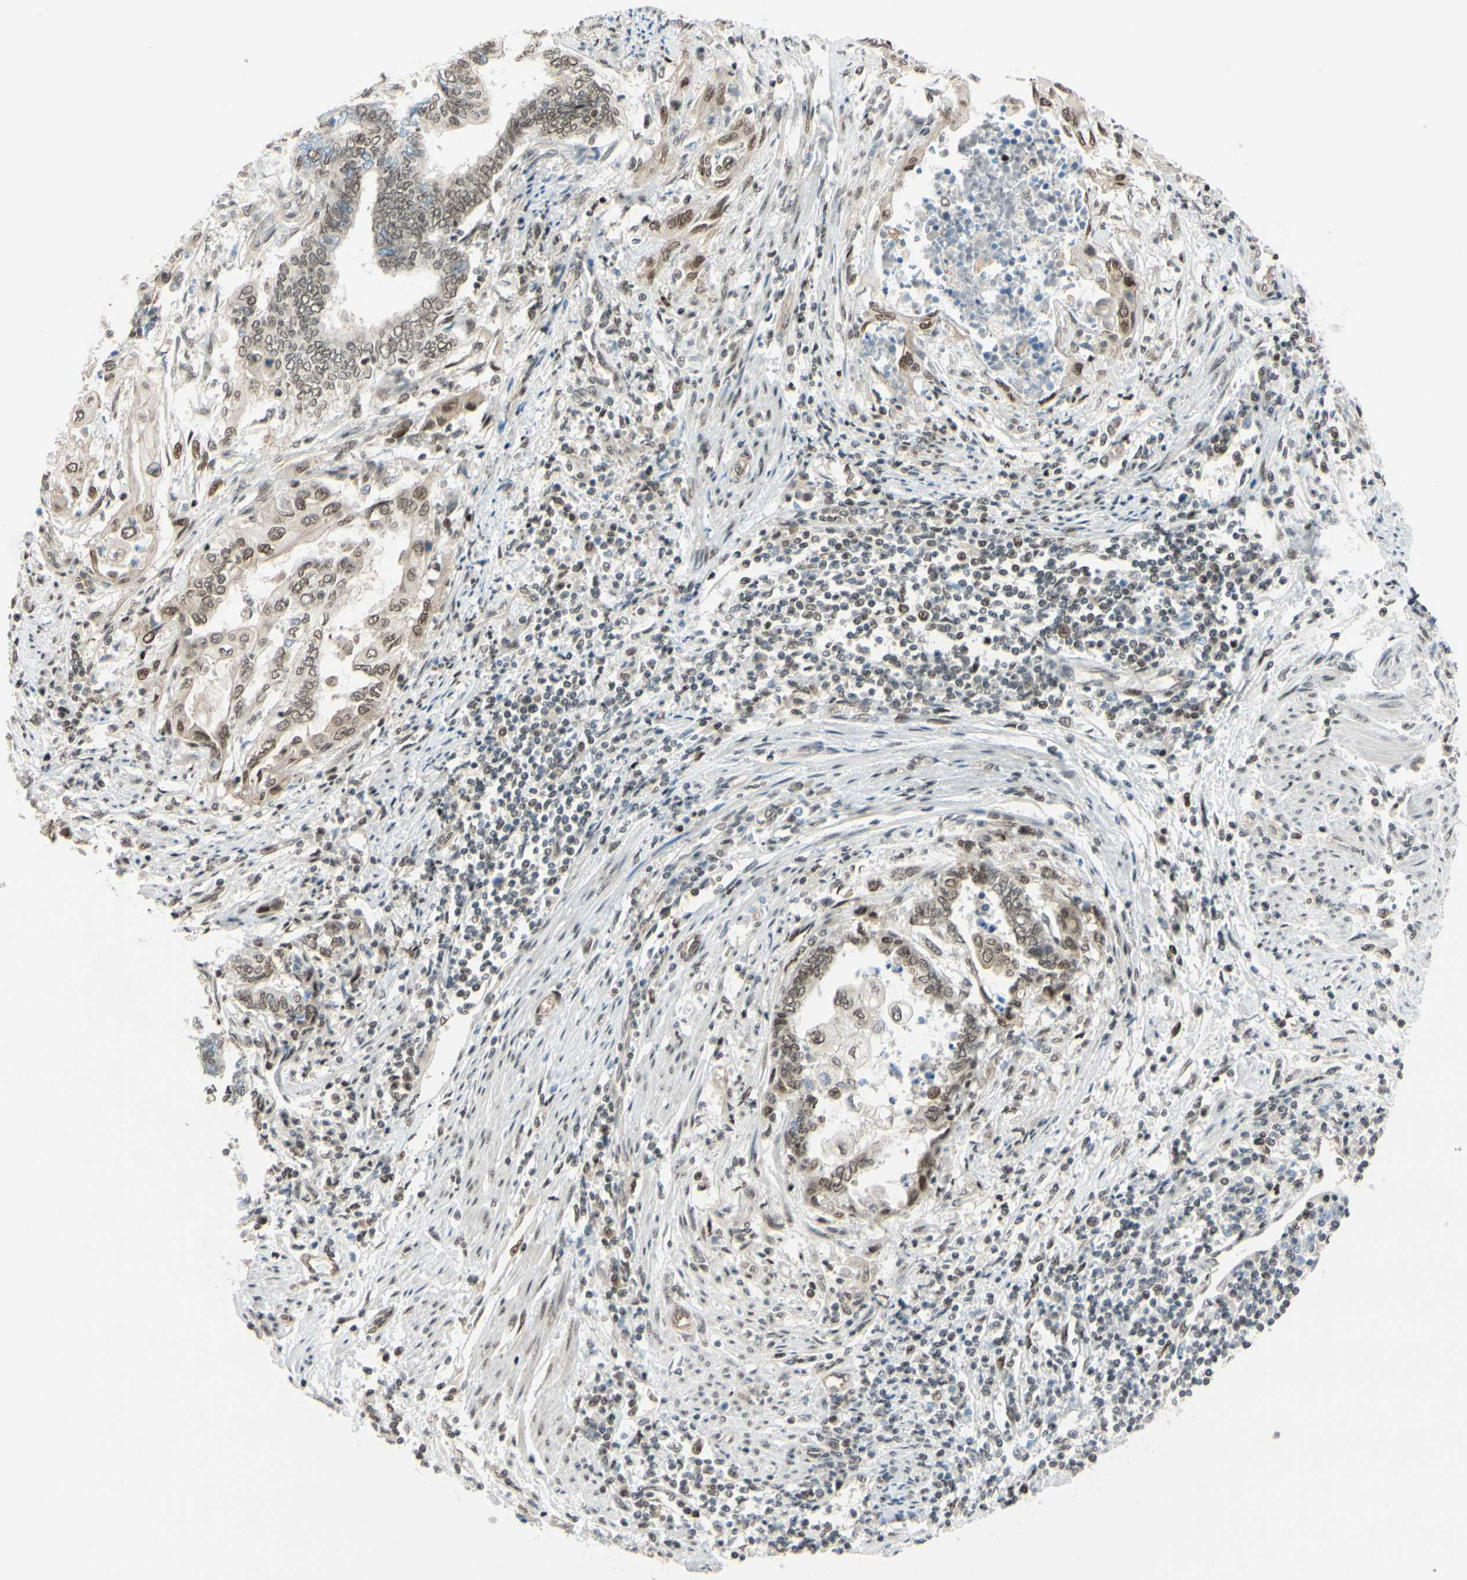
{"staining": {"intensity": "weak", "quantity": ">75%", "location": "nuclear"}, "tissue": "endometrial cancer", "cell_type": "Tumor cells", "image_type": "cancer", "snomed": [{"axis": "morphology", "description": "Adenocarcinoma, NOS"}, {"axis": "topography", "description": "Uterus"}, {"axis": "topography", "description": "Endometrium"}], "caption": "Protein staining shows weak nuclear positivity in about >75% of tumor cells in endometrial cancer (adenocarcinoma).", "gene": "SUFU", "patient": {"sex": "female", "age": 70}}